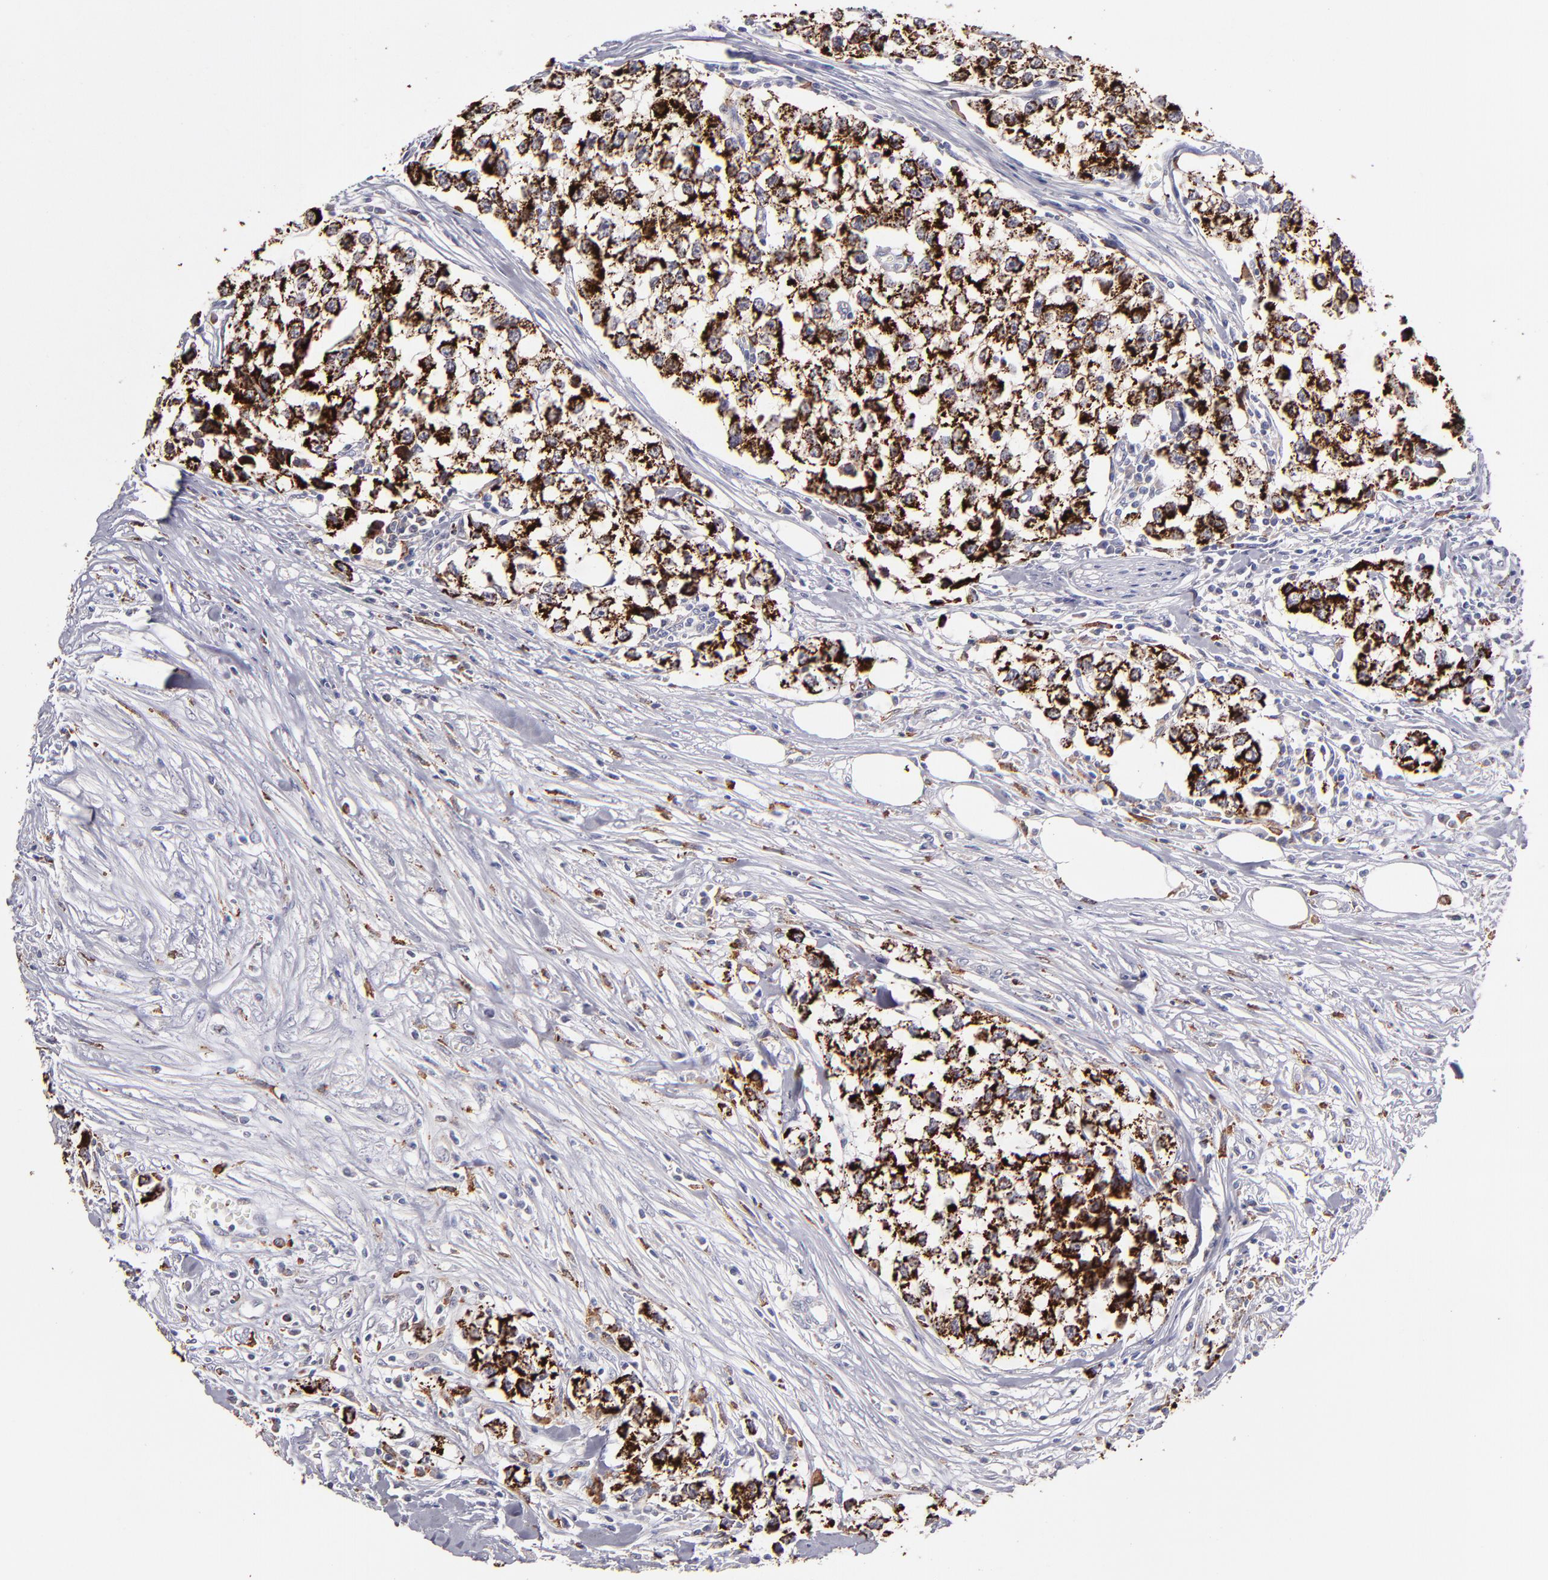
{"staining": {"intensity": "strong", "quantity": "25%-75%", "location": "cytoplasmic/membranous"}, "tissue": "testis cancer", "cell_type": "Tumor cells", "image_type": "cancer", "snomed": [{"axis": "morphology", "description": "Seminoma, NOS"}, {"axis": "morphology", "description": "Carcinoma, Embryonal, NOS"}, {"axis": "topography", "description": "Testis"}], "caption": "Immunohistochemical staining of human testis seminoma demonstrates high levels of strong cytoplasmic/membranous expression in approximately 25%-75% of tumor cells.", "gene": "GLDC", "patient": {"sex": "male", "age": 30}}